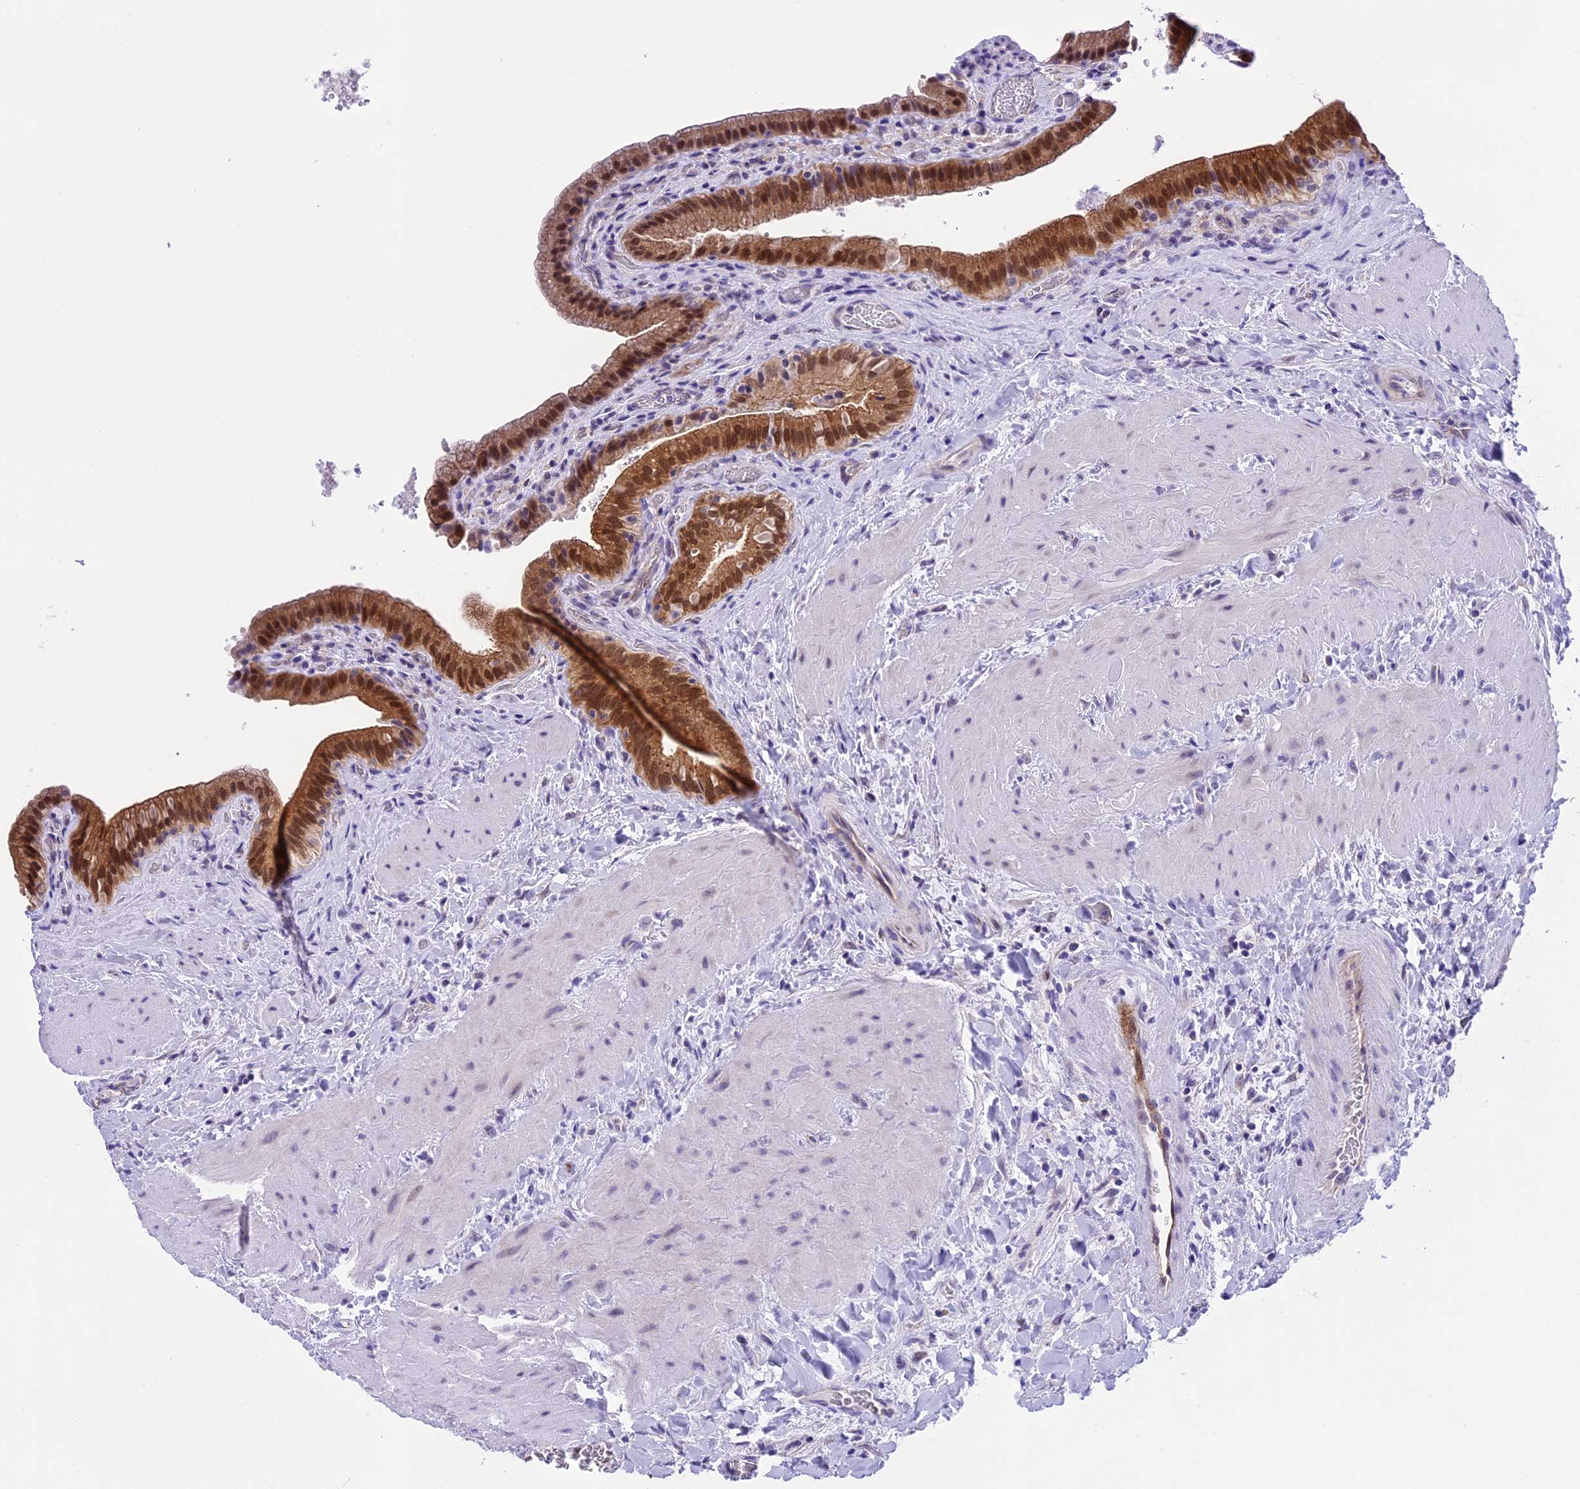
{"staining": {"intensity": "moderate", "quantity": ">75%", "location": "cytoplasmic/membranous,nuclear"}, "tissue": "gallbladder", "cell_type": "Glandular cells", "image_type": "normal", "snomed": [{"axis": "morphology", "description": "Normal tissue, NOS"}, {"axis": "topography", "description": "Gallbladder"}], "caption": "Immunohistochemical staining of normal gallbladder shows >75% levels of moderate cytoplasmic/membranous,nuclear protein staining in approximately >75% of glandular cells.", "gene": "PRR15", "patient": {"sex": "male", "age": 24}}